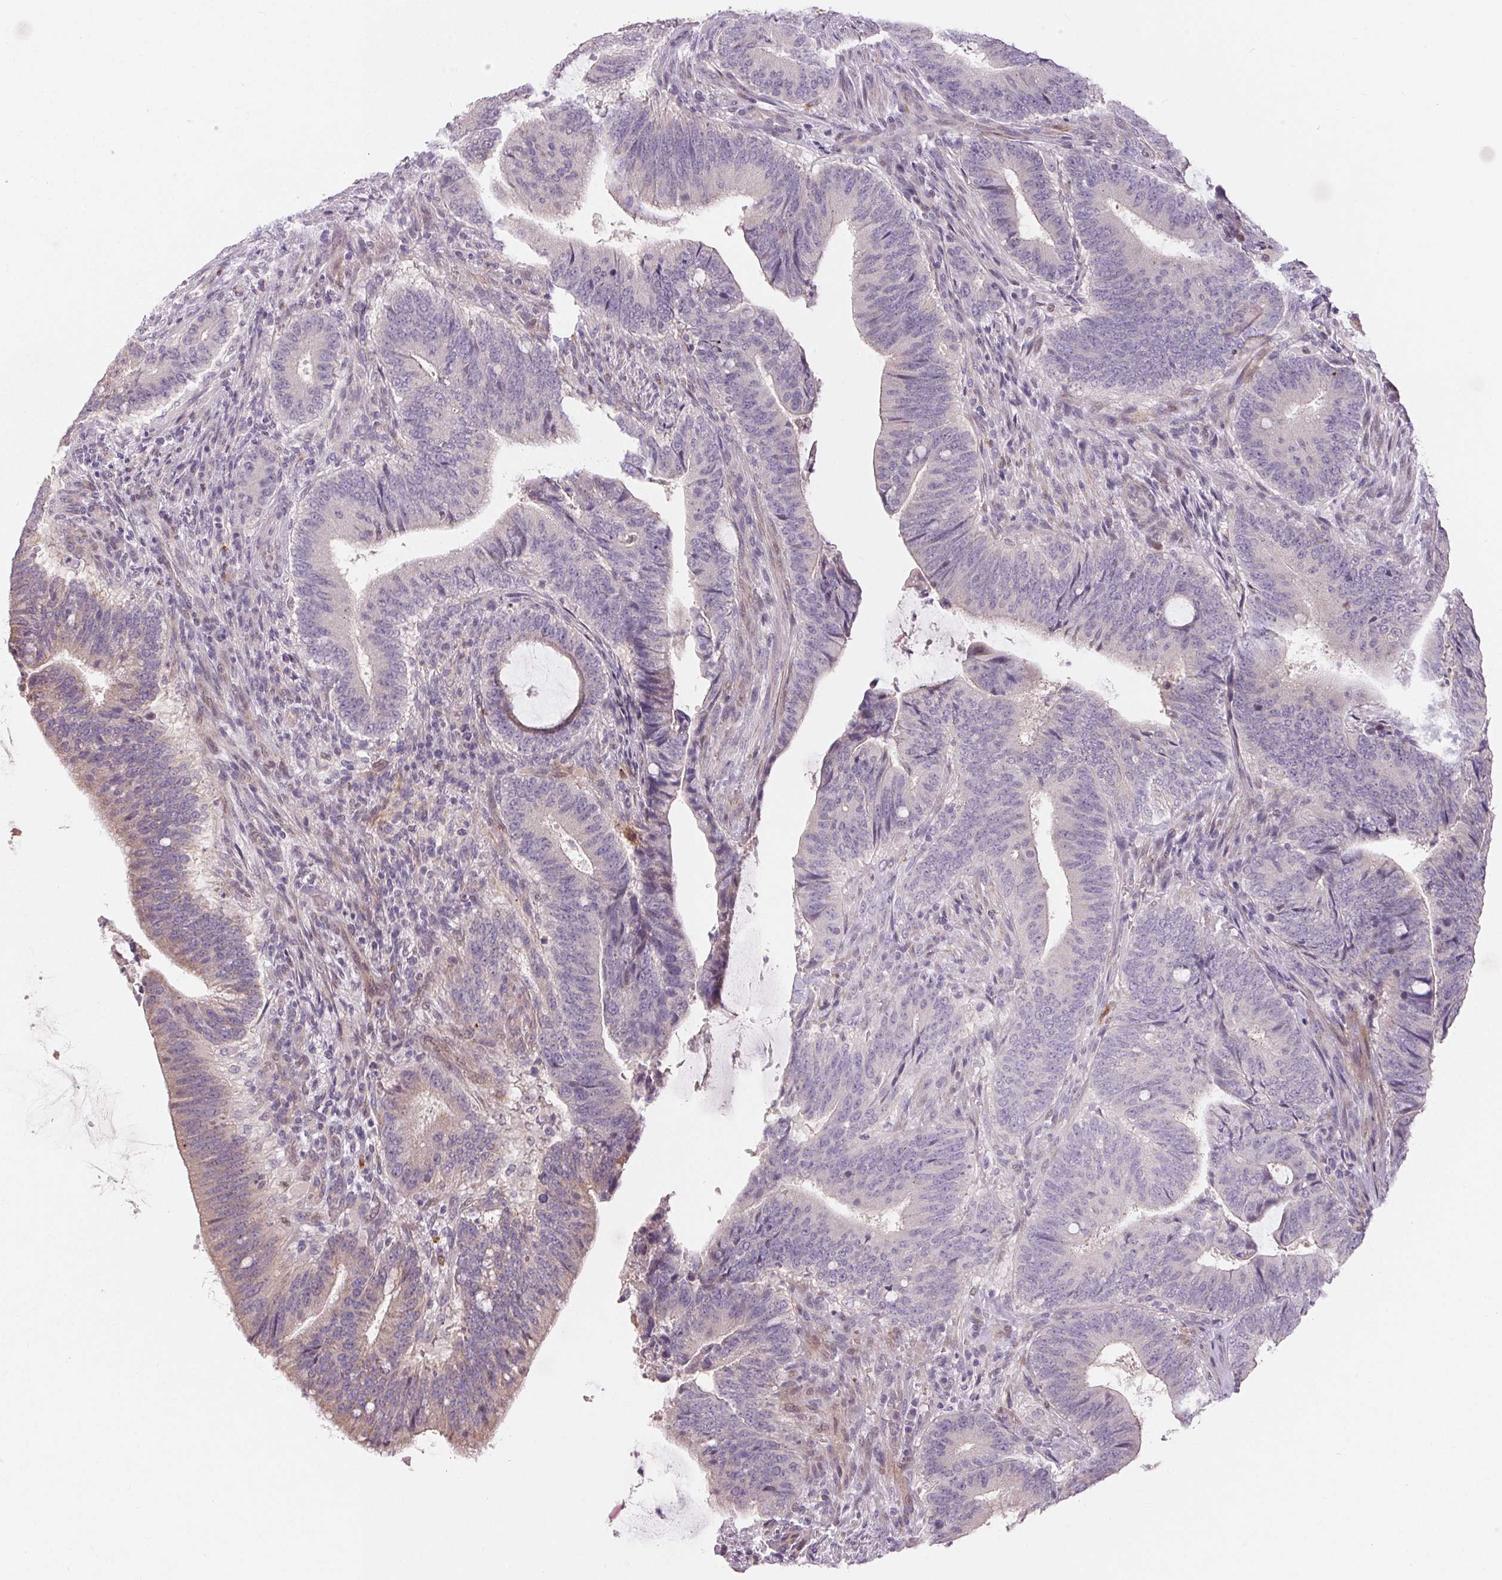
{"staining": {"intensity": "weak", "quantity": "<25%", "location": "cytoplasmic/membranous"}, "tissue": "colorectal cancer", "cell_type": "Tumor cells", "image_type": "cancer", "snomed": [{"axis": "morphology", "description": "Adenocarcinoma, NOS"}, {"axis": "topography", "description": "Colon"}], "caption": "A high-resolution photomicrograph shows immunohistochemistry staining of colorectal adenocarcinoma, which demonstrates no significant expression in tumor cells. The staining is performed using DAB (3,3'-diaminobenzidine) brown chromogen with nuclei counter-stained in using hematoxylin.", "gene": "RPGRIP1", "patient": {"sex": "female", "age": 43}}